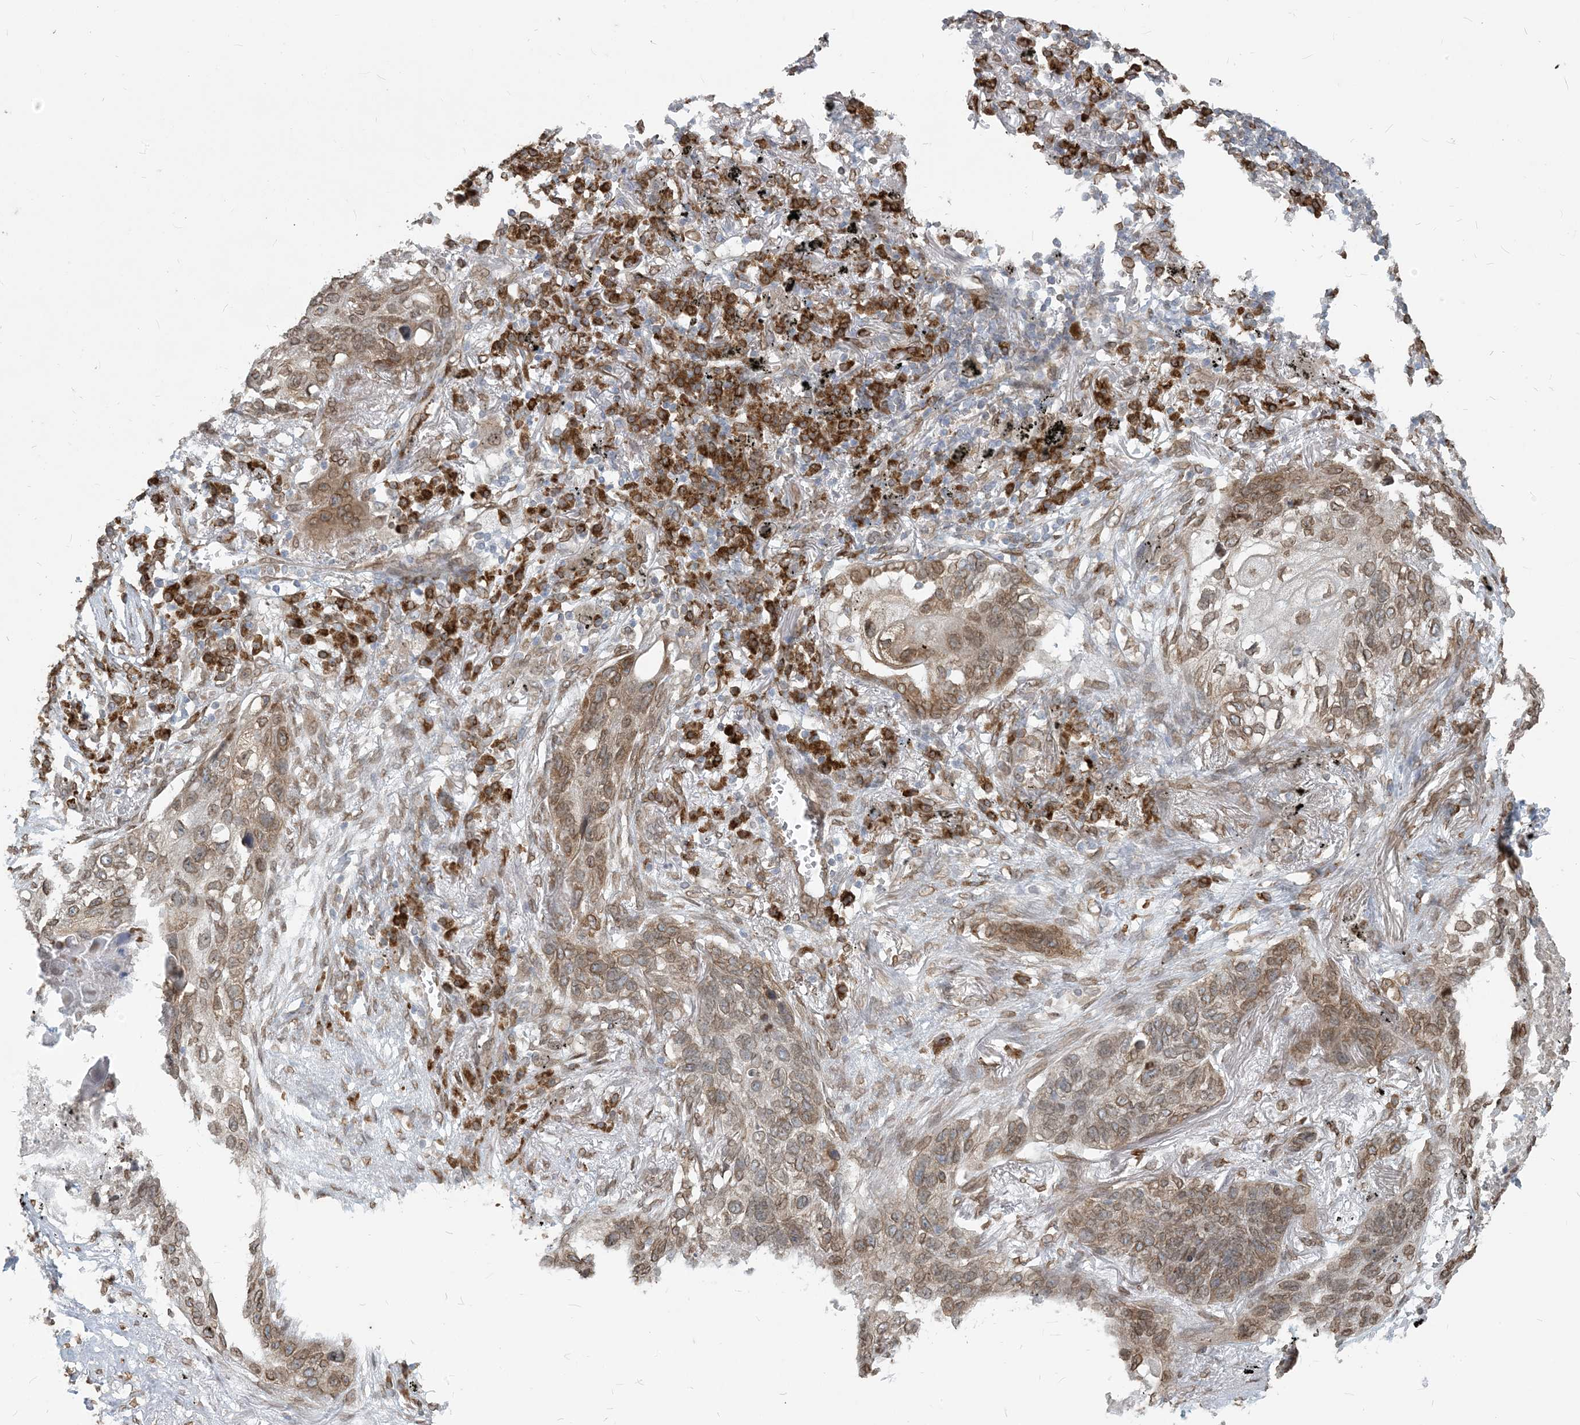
{"staining": {"intensity": "moderate", "quantity": ">75%", "location": "cytoplasmic/membranous,nuclear"}, "tissue": "lung cancer", "cell_type": "Tumor cells", "image_type": "cancer", "snomed": [{"axis": "morphology", "description": "Squamous cell carcinoma, NOS"}, {"axis": "topography", "description": "Lung"}], "caption": "A brown stain highlights moderate cytoplasmic/membranous and nuclear expression of a protein in lung cancer (squamous cell carcinoma) tumor cells.", "gene": "WWP1", "patient": {"sex": "female", "age": 63}}